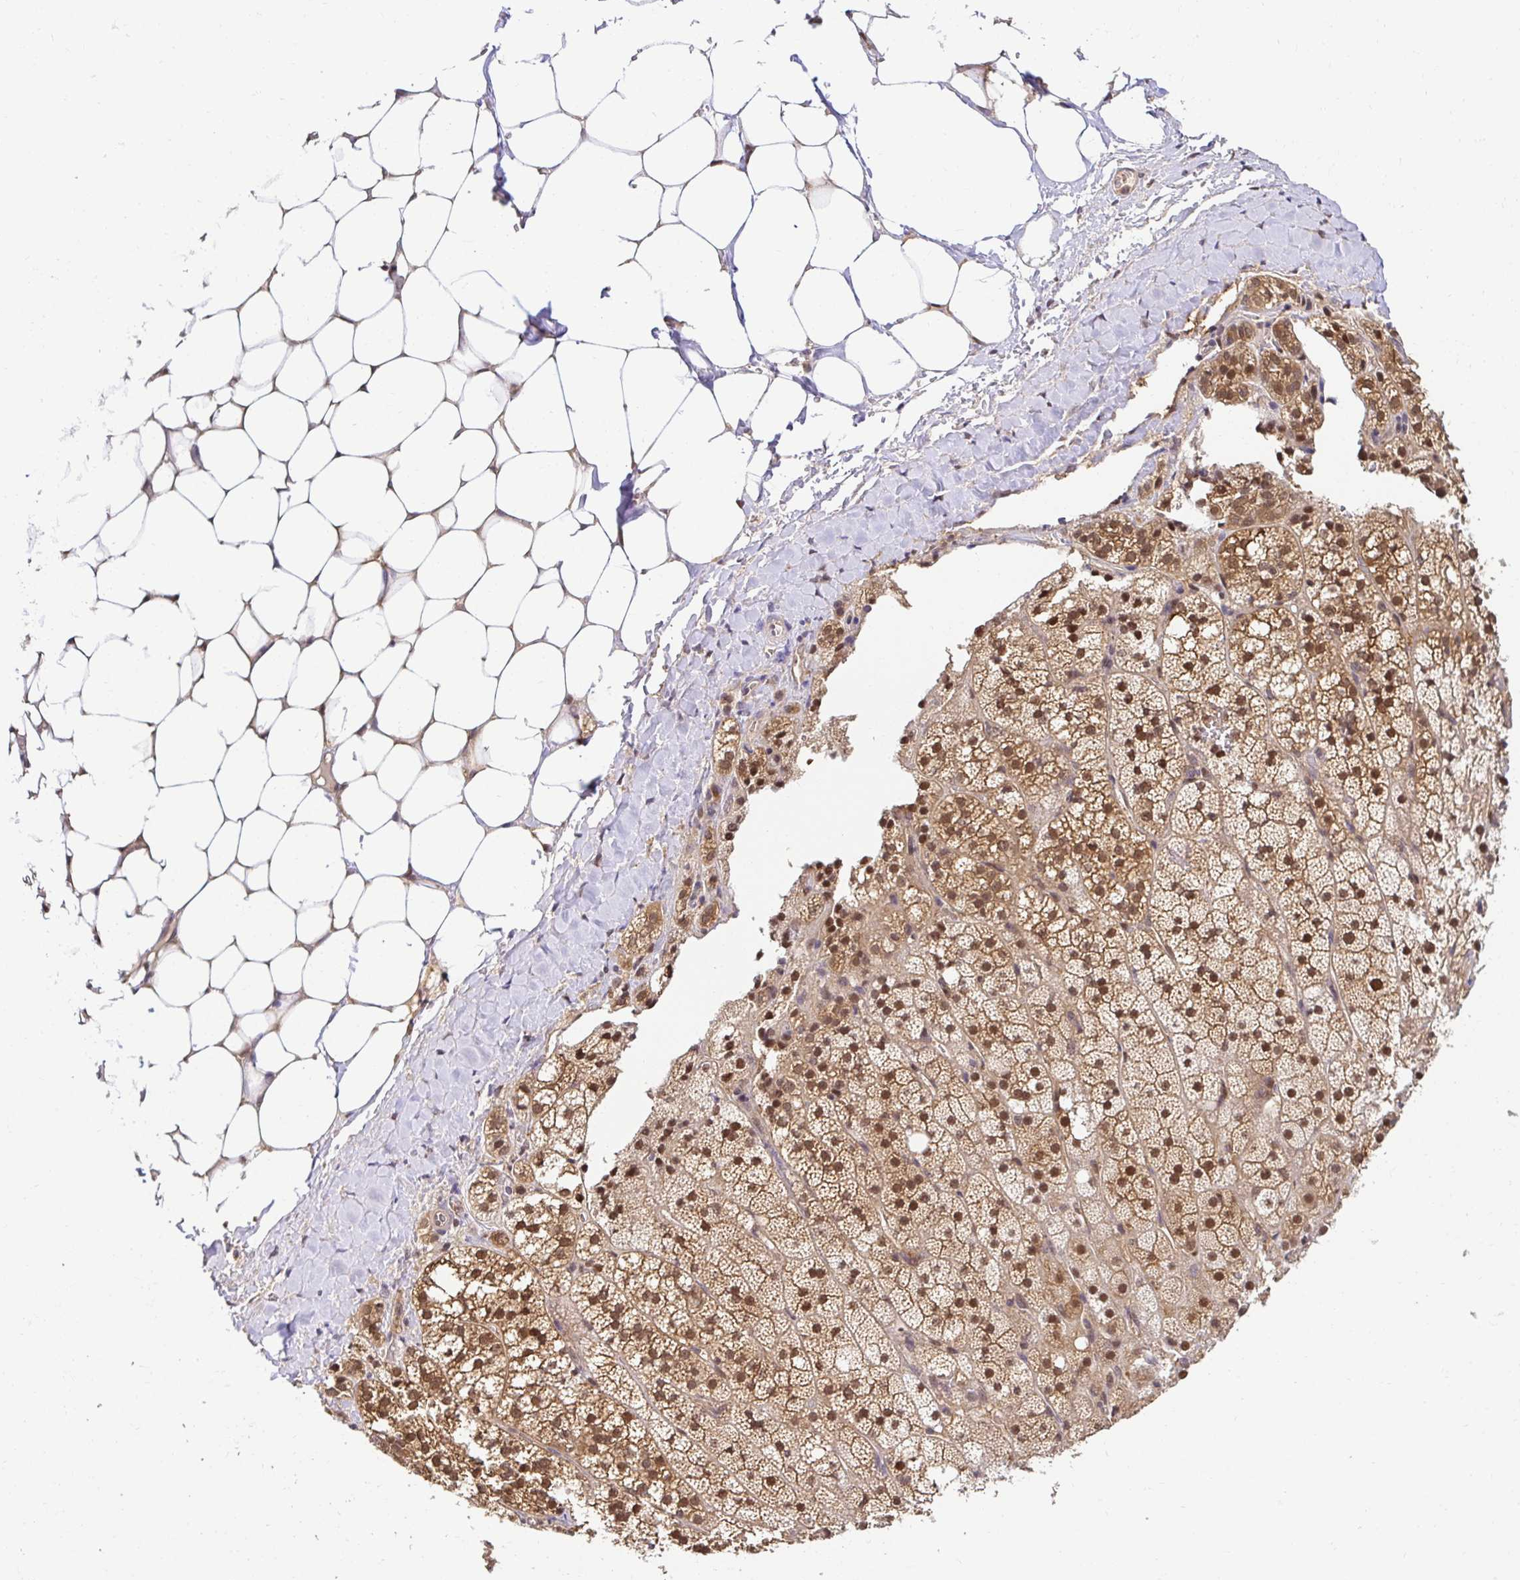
{"staining": {"intensity": "moderate", "quantity": ">75%", "location": "cytoplasmic/membranous,nuclear"}, "tissue": "adrenal gland", "cell_type": "Glandular cells", "image_type": "normal", "snomed": [{"axis": "morphology", "description": "Normal tissue, NOS"}, {"axis": "topography", "description": "Adrenal gland"}], "caption": "Immunohistochemistry (IHC) micrograph of normal adrenal gland: adrenal gland stained using immunohistochemistry displays medium levels of moderate protein expression localized specifically in the cytoplasmic/membranous,nuclear of glandular cells, appearing as a cytoplasmic/membranous,nuclear brown color.", "gene": "PSMA4", "patient": {"sex": "male", "age": 53}}